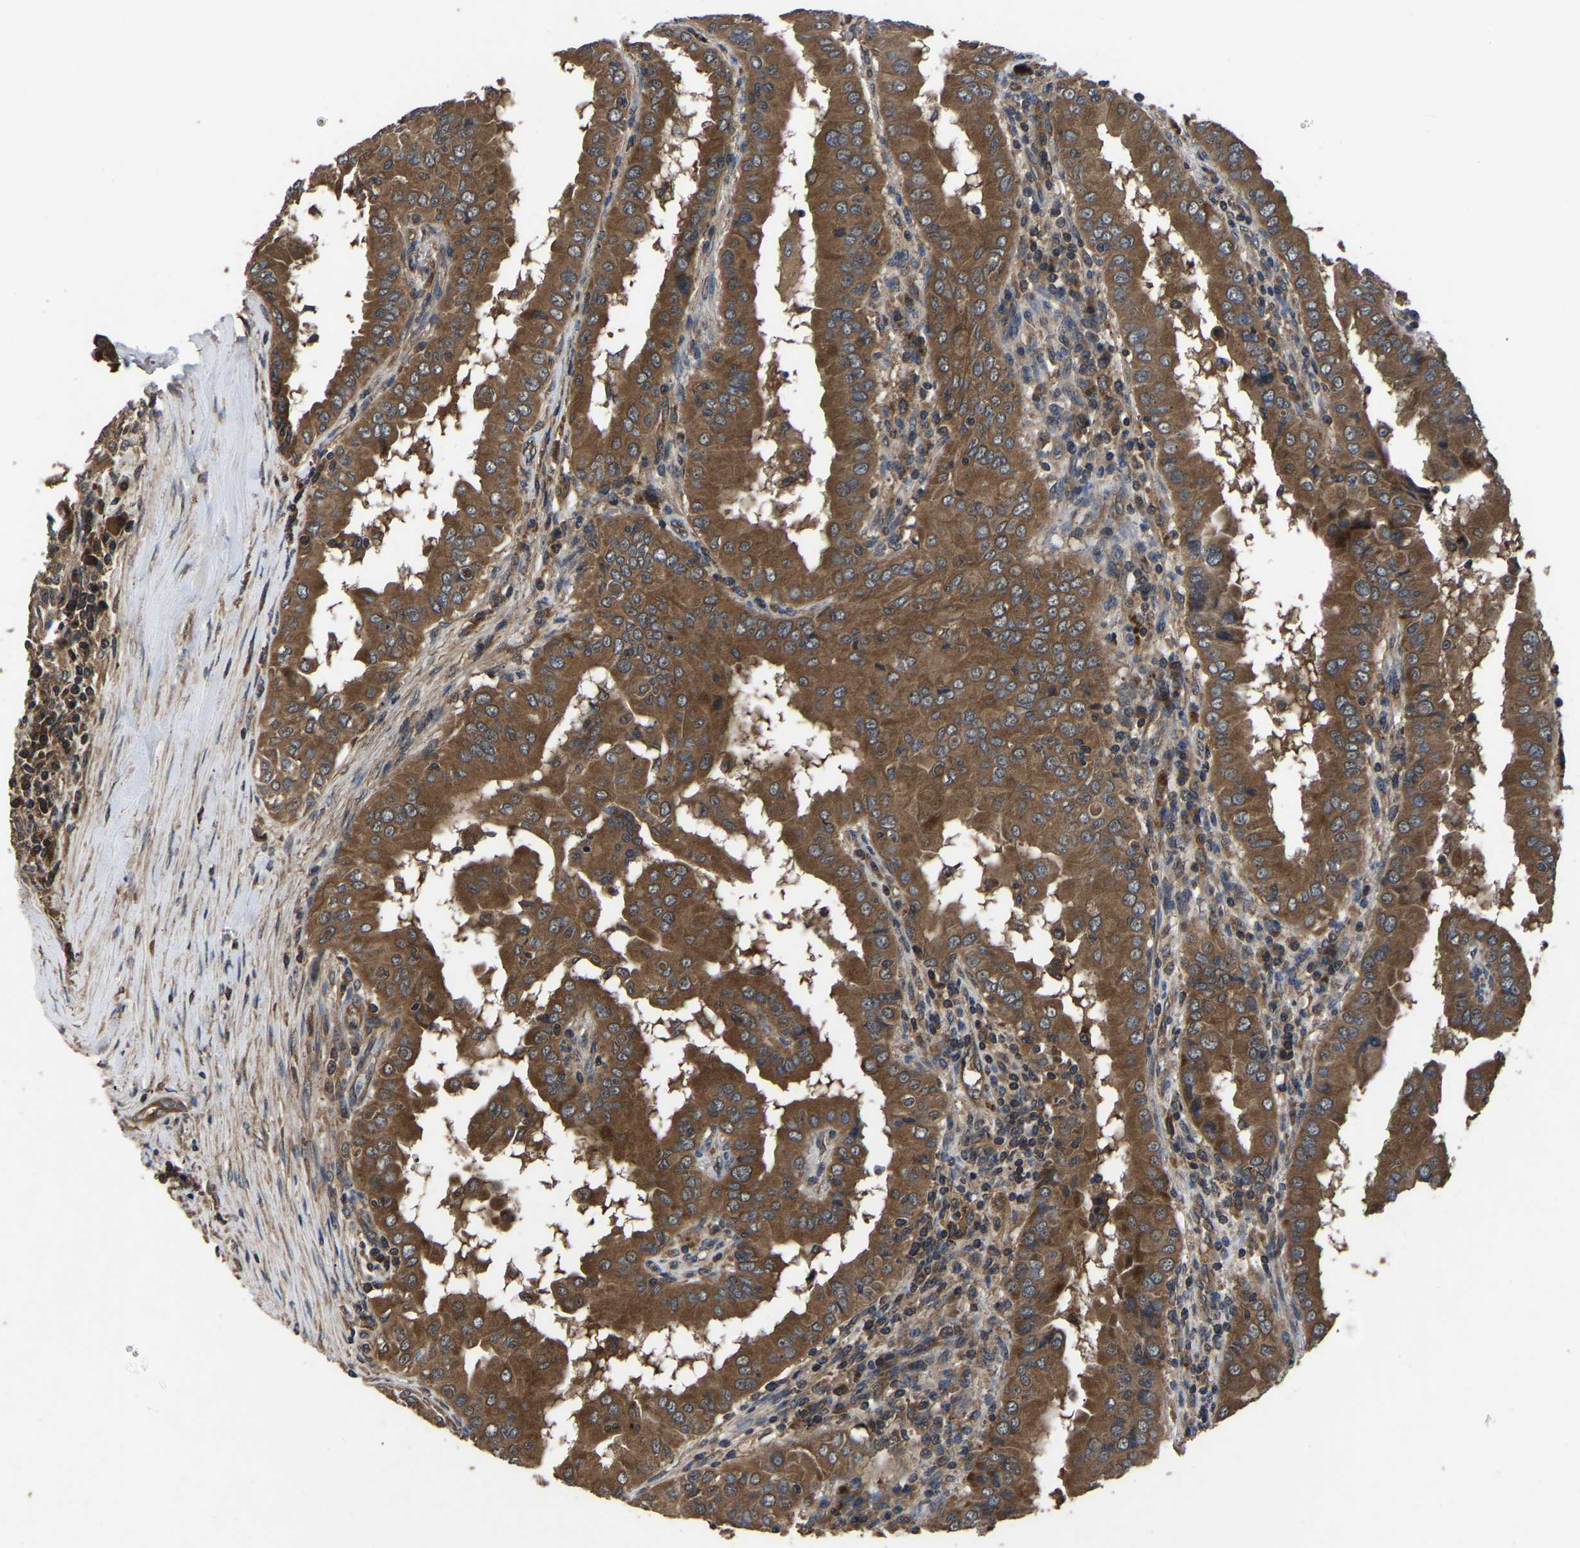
{"staining": {"intensity": "moderate", "quantity": ">75%", "location": "cytoplasmic/membranous"}, "tissue": "thyroid cancer", "cell_type": "Tumor cells", "image_type": "cancer", "snomed": [{"axis": "morphology", "description": "Papillary adenocarcinoma, NOS"}, {"axis": "topography", "description": "Thyroid gland"}], "caption": "Thyroid cancer (papillary adenocarcinoma) stained with a brown dye displays moderate cytoplasmic/membranous positive expression in approximately >75% of tumor cells.", "gene": "CRYZL1", "patient": {"sex": "male", "age": 33}}